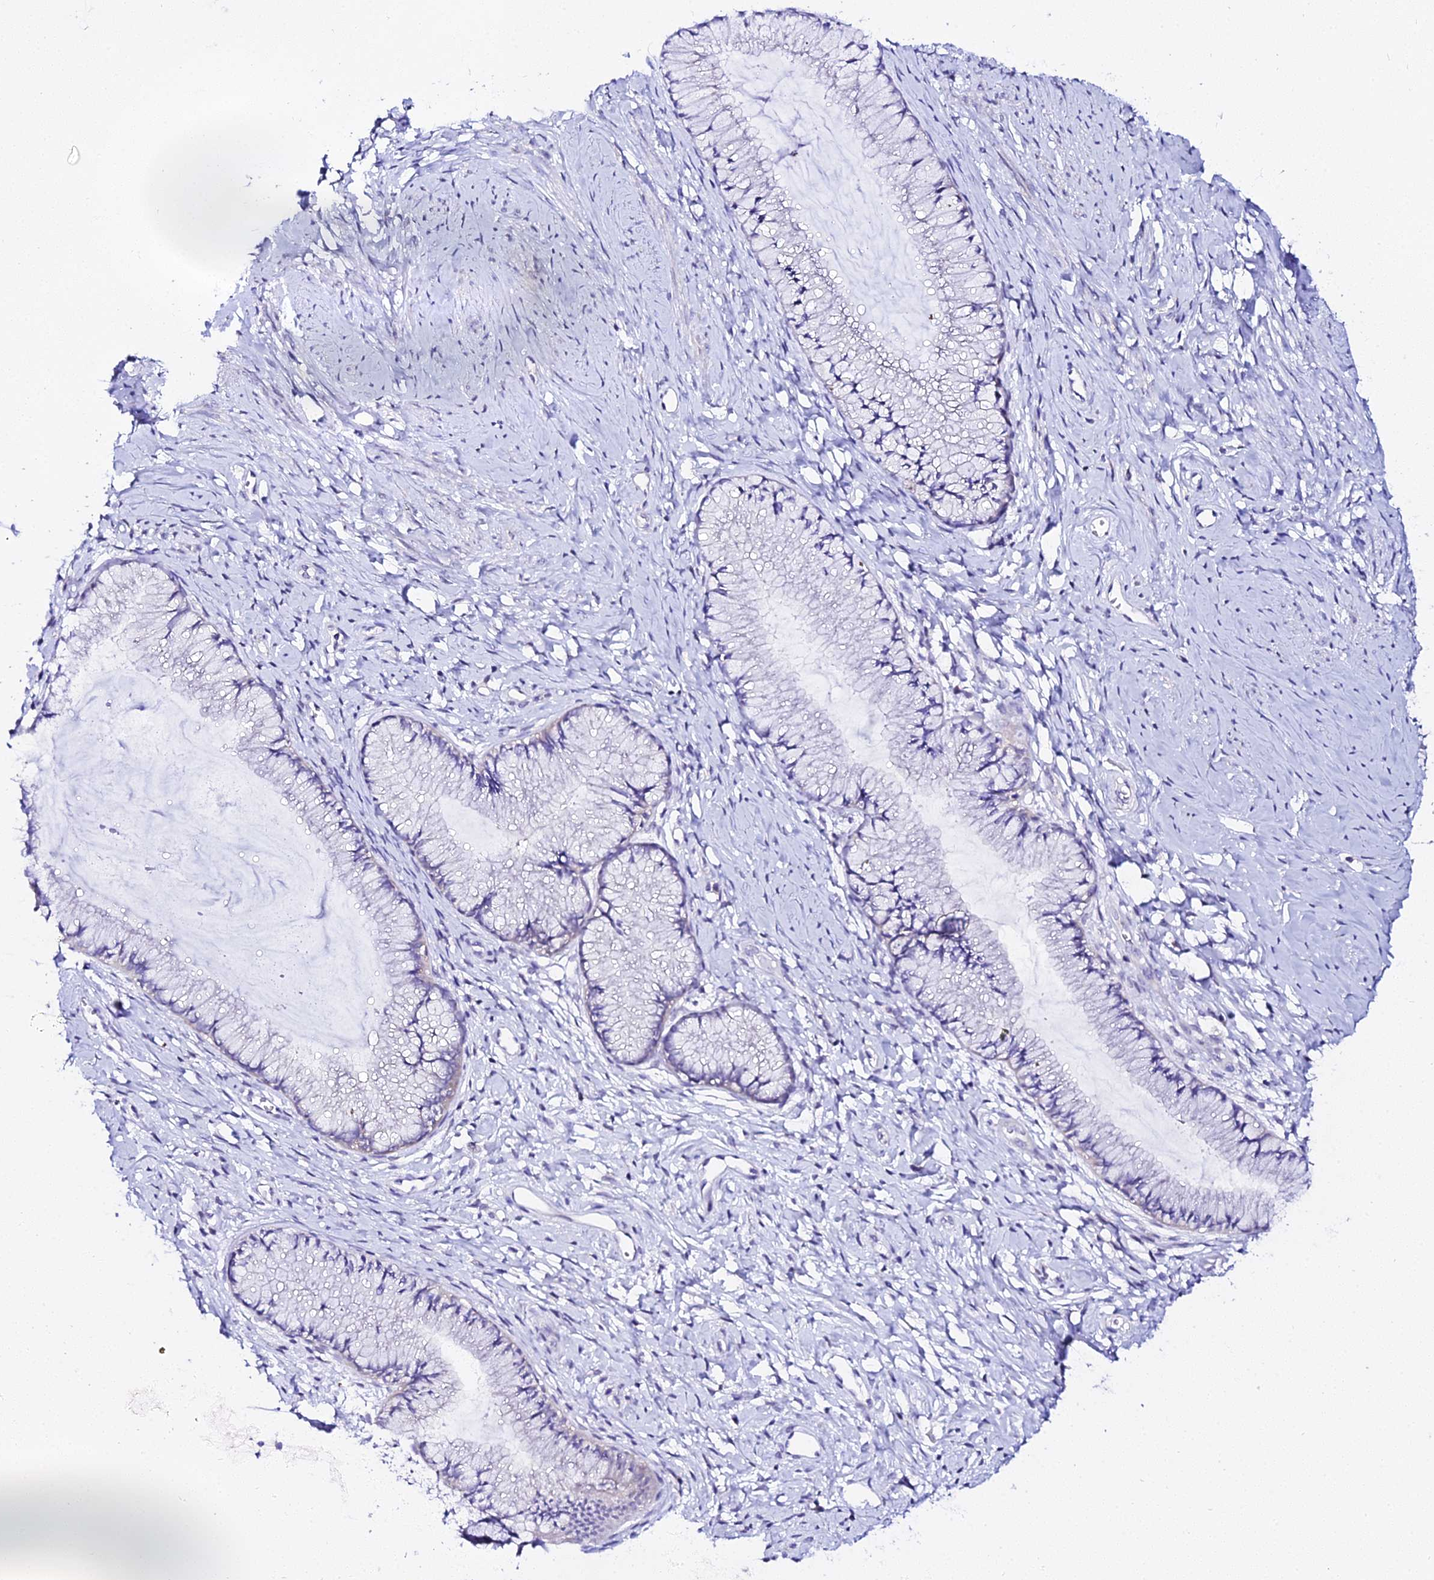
{"staining": {"intensity": "negative", "quantity": "none", "location": "none"}, "tissue": "cervix", "cell_type": "Glandular cells", "image_type": "normal", "snomed": [{"axis": "morphology", "description": "Normal tissue, NOS"}, {"axis": "topography", "description": "Cervix"}], "caption": "Immunohistochemical staining of unremarkable cervix displays no significant positivity in glandular cells. (DAB (3,3'-diaminobenzidine) immunohistochemistry (IHC) with hematoxylin counter stain).", "gene": "ATG16L2", "patient": {"sex": "female", "age": 42}}